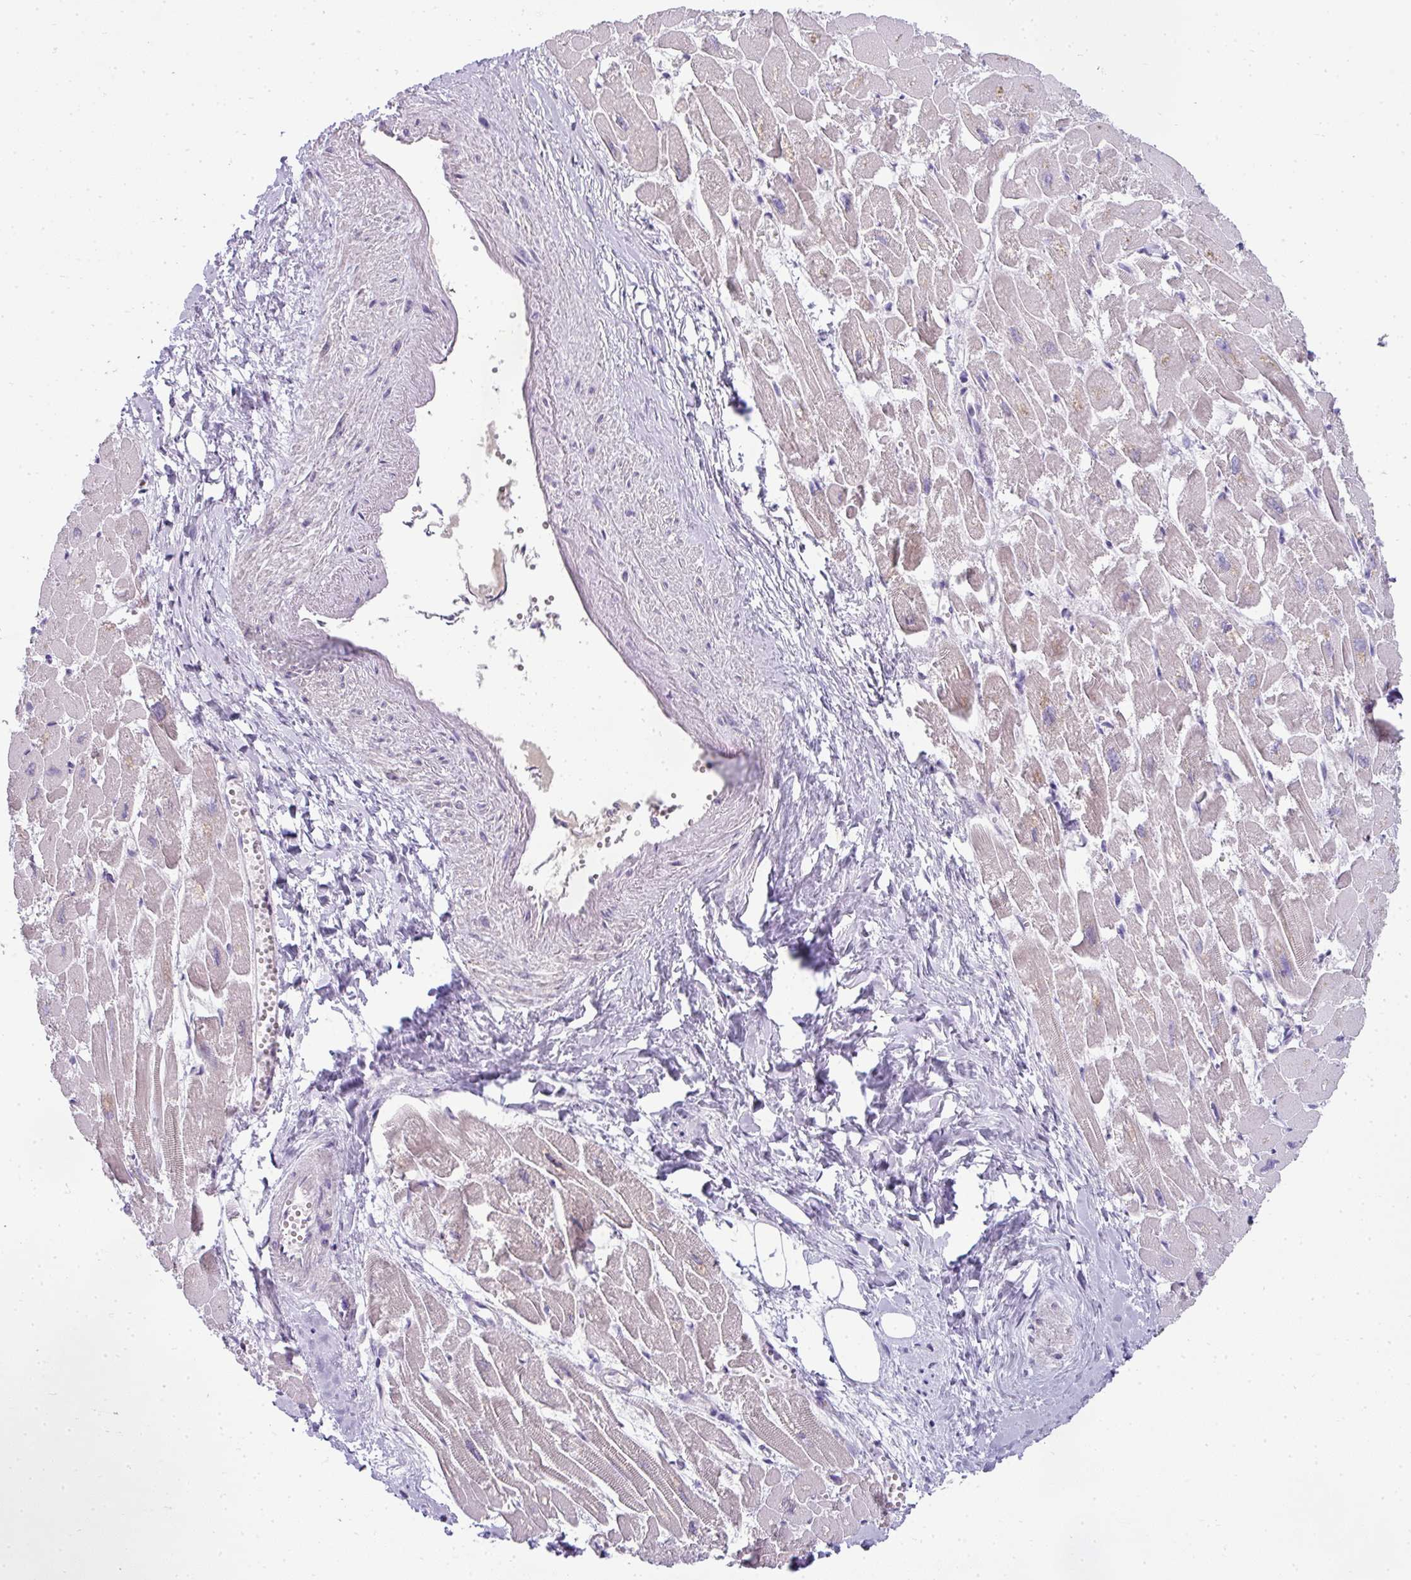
{"staining": {"intensity": "moderate", "quantity": "<25%", "location": "cytoplasmic/membranous,nuclear"}, "tissue": "heart muscle", "cell_type": "Cardiomyocytes", "image_type": "normal", "snomed": [{"axis": "morphology", "description": "Normal tissue, NOS"}, {"axis": "topography", "description": "Heart"}], "caption": "This photomicrograph displays immunohistochemistry staining of unremarkable human heart muscle, with low moderate cytoplasmic/membranous,nuclear positivity in about <25% of cardiomyocytes.", "gene": "ASXL3", "patient": {"sex": "male", "age": 54}}